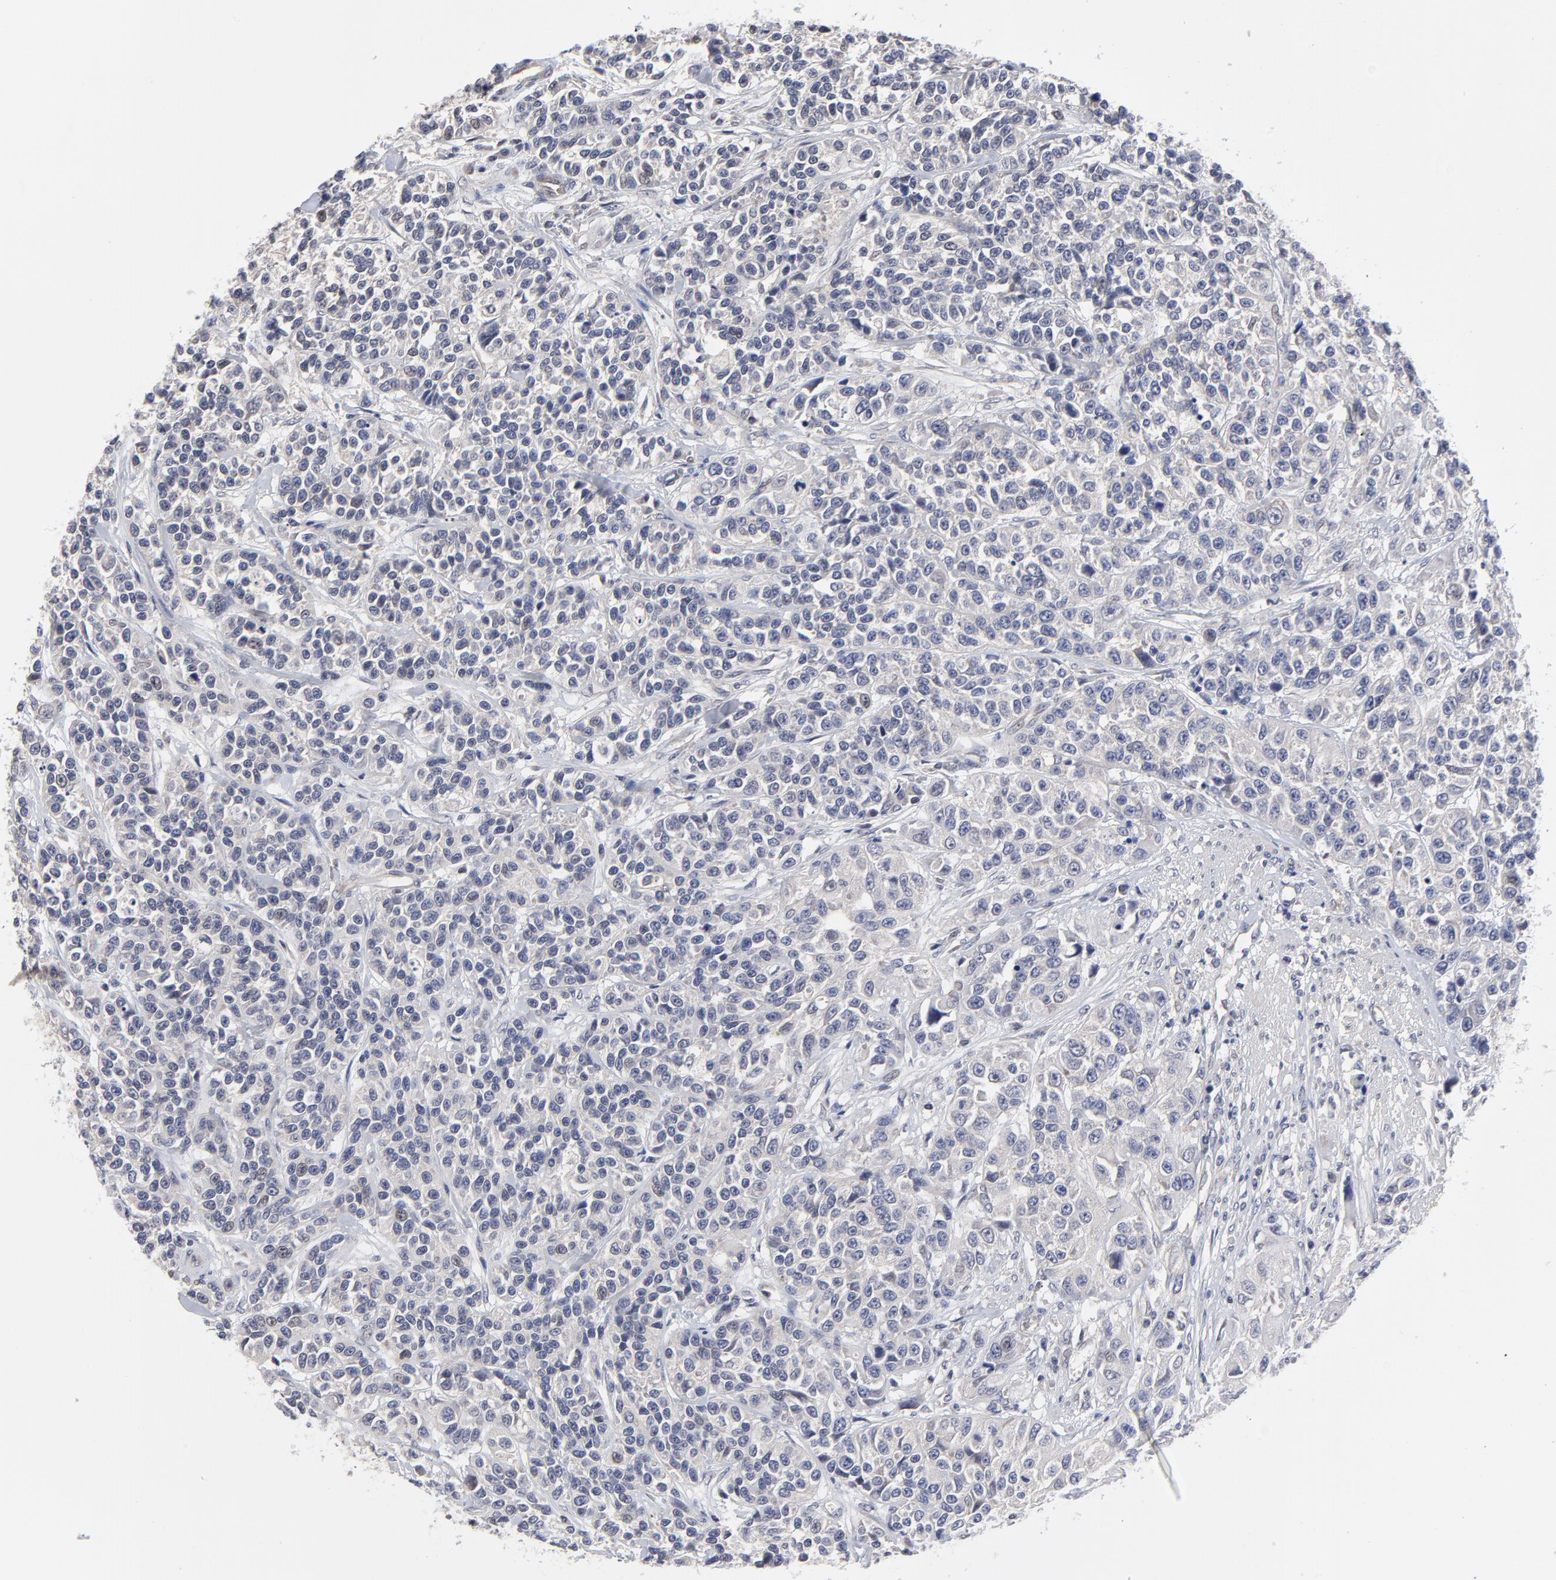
{"staining": {"intensity": "negative", "quantity": "none", "location": "none"}, "tissue": "urothelial cancer", "cell_type": "Tumor cells", "image_type": "cancer", "snomed": [{"axis": "morphology", "description": "Urothelial carcinoma, High grade"}, {"axis": "topography", "description": "Urinary bladder"}], "caption": "The image shows no staining of tumor cells in high-grade urothelial carcinoma.", "gene": "ZNF157", "patient": {"sex": "female", "age": 81}}